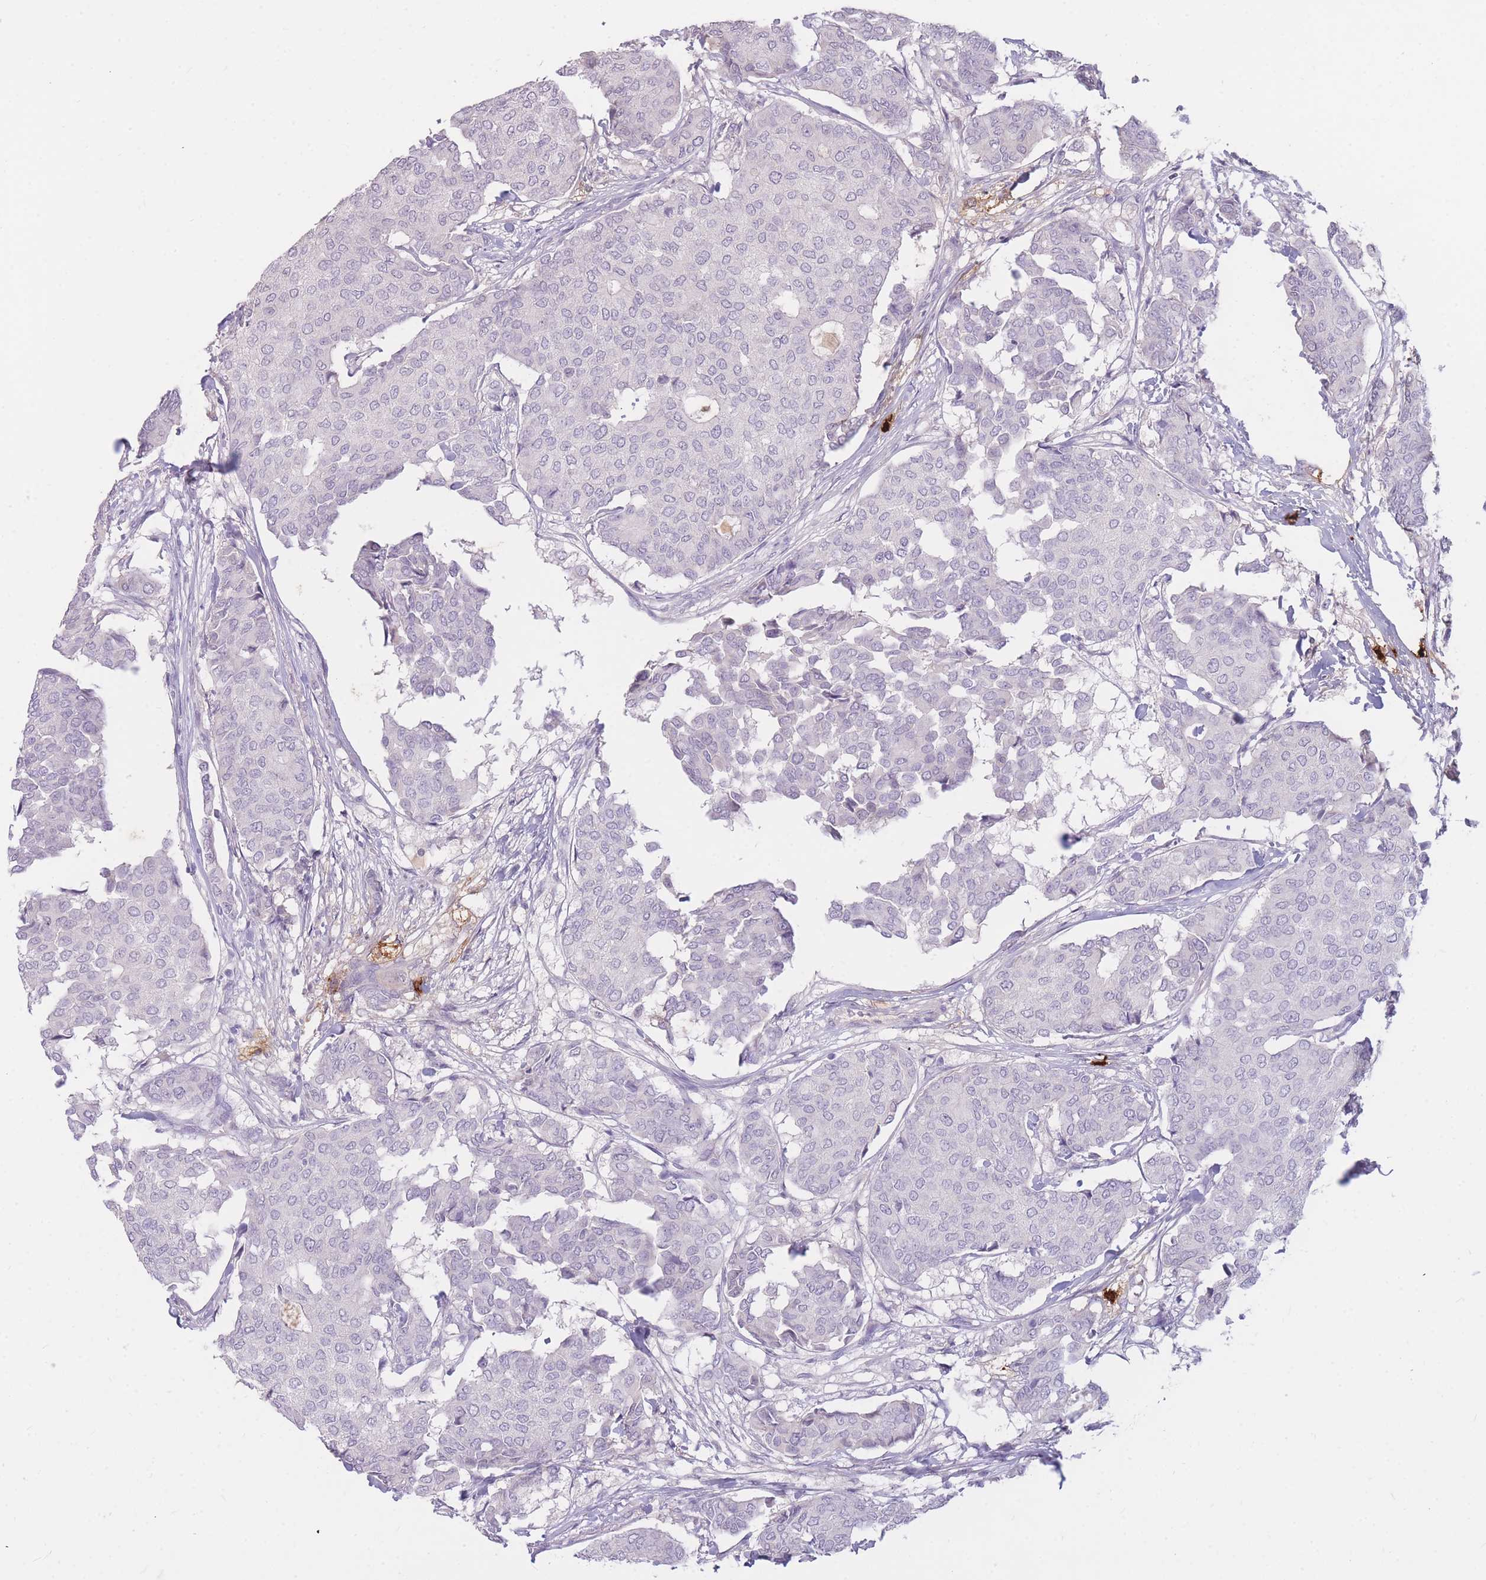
{"staining": {"intensity": "negative", "quantity": "none", "location": "none"}, "tissue": "breast cancer", "cell_type": "Tumor cells", "image_type": "cancer", "snomed": [{"axis": "morphology", "description": "Duct carcinoma"}, {"axis": "topography", "description": "Breast"}], "caption": "Immunohistochemistry of human breast cancer displays no expression in tumor cells.", "gene": "TPSD1", "patient": {"sex": "female", "age": 75}}